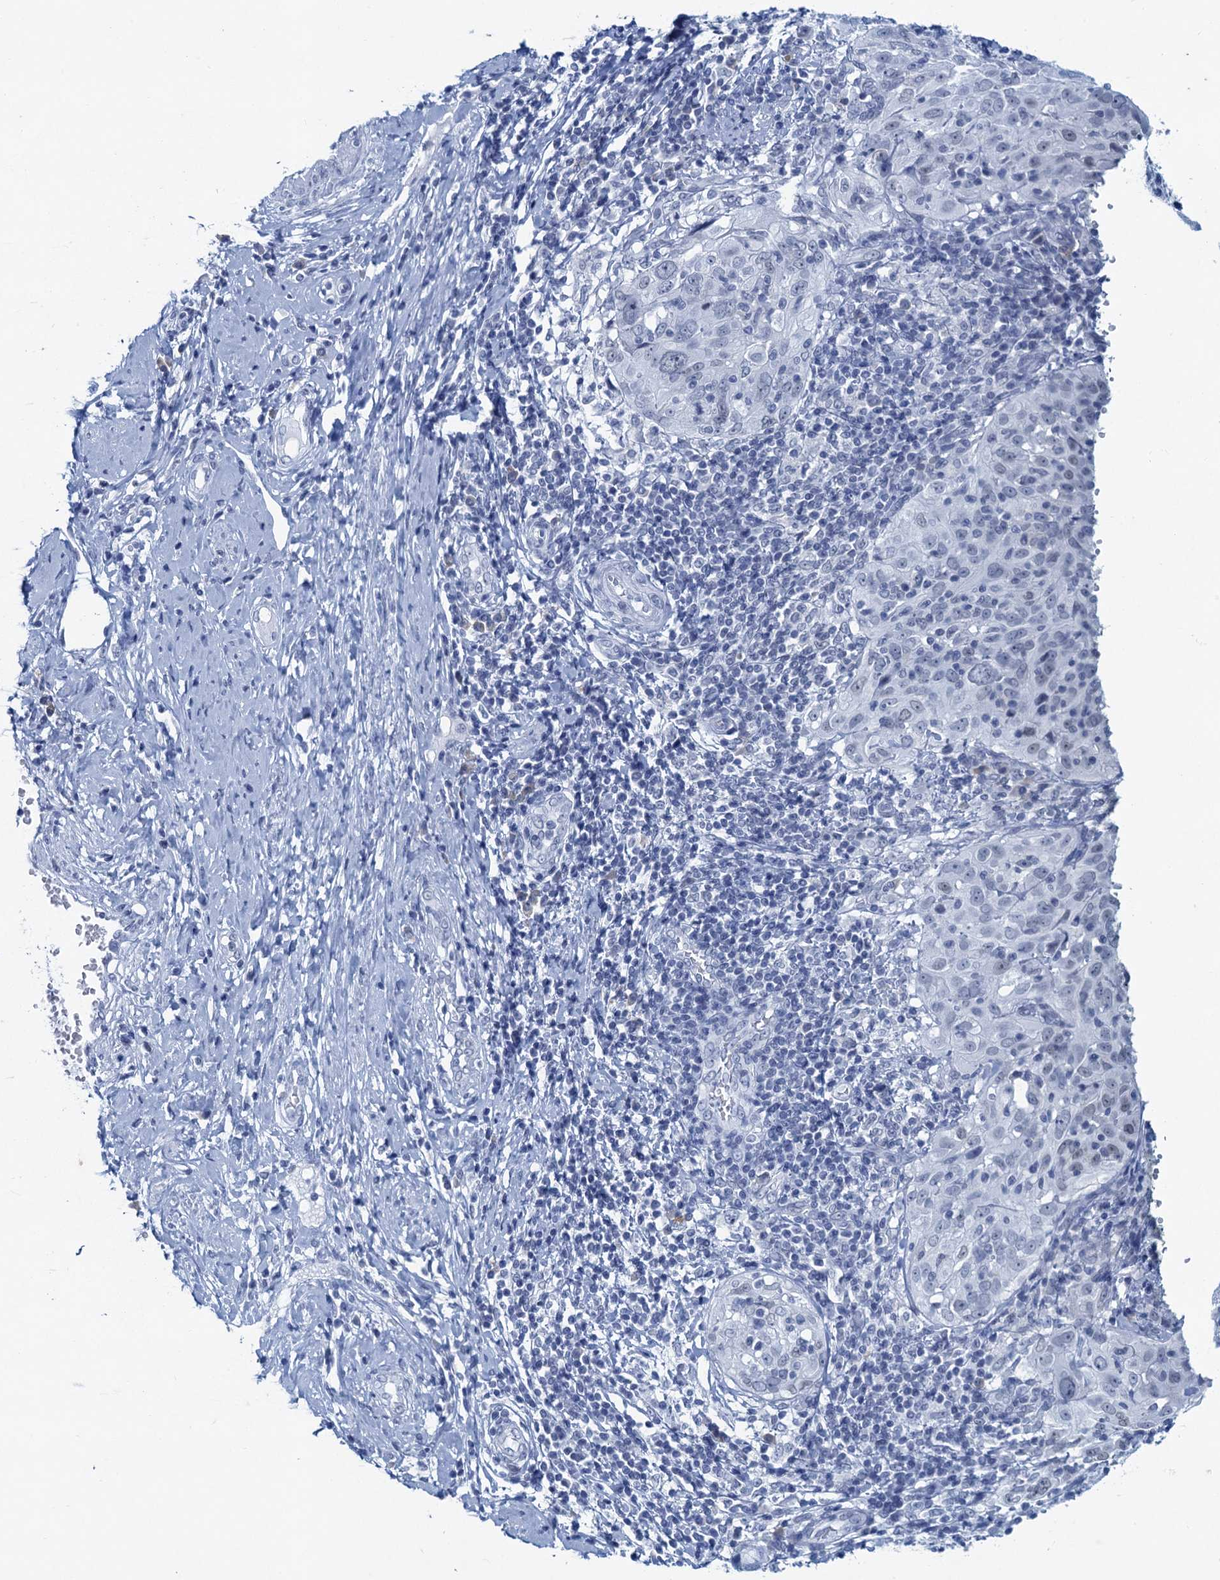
{"staining": {"intensity": "negative", "quantity": "none", "location": "none"}, "tissue": "cervical cancer", "cell_type": "Tumor cells", "image_type": "cancer", "snomed": [{"axis": "morphology", "description": "Squamous cell carcinoma, NOS"}, {"axis": "topography", "description": "Cervix"}], "caption": "Immunohistochemical staining of human cervical cancer (squamous cell carcinoma) displays no significant positivity in tumor cells.", "gene": "HAPSTR1", "patient": {"sex": "female", "age": 31}}